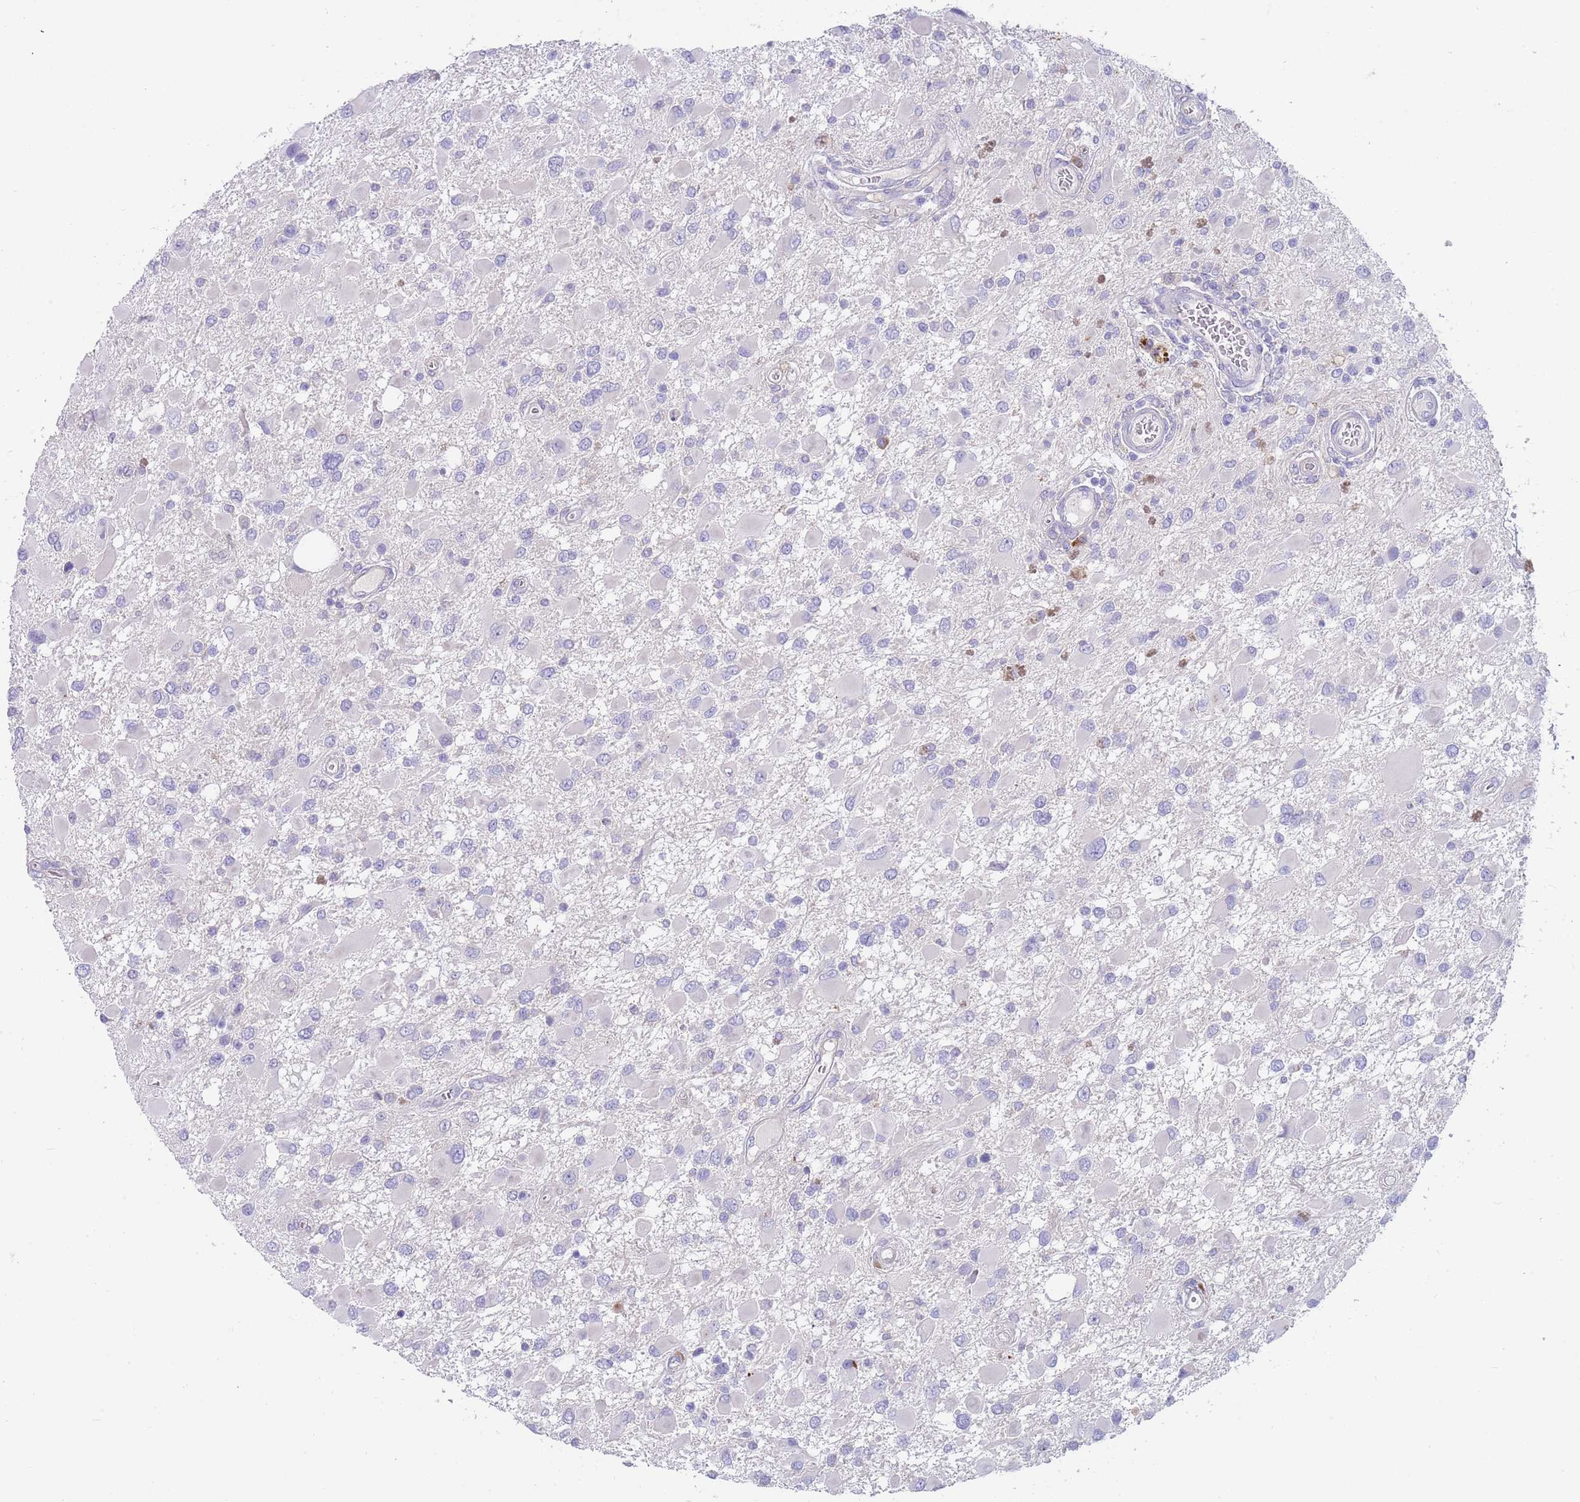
{"staining": {"intensity": "negative", "quantity": "none", "location": "none"}, "tissue": "glioma", "cell_type": "Tumor cells", "image_type": "cancer", "snomed": [{"axis": "morphology", "description": "Glioma, malignant, High grade"}, {"axis": "topography", "description": "Brain"}], "caption": "High magnification brightfield microscopy of high-grade glioma (malignant) stained with DAB (3,3'-diaminobenzidine) (brown) and counterstained with hematoxylin (blue): tumor cells show no significant positivity. (IHC, brightfield microscopy, high magnification).", "gene": "TYW1", "patient": {"sex": "male", "age": 53}}